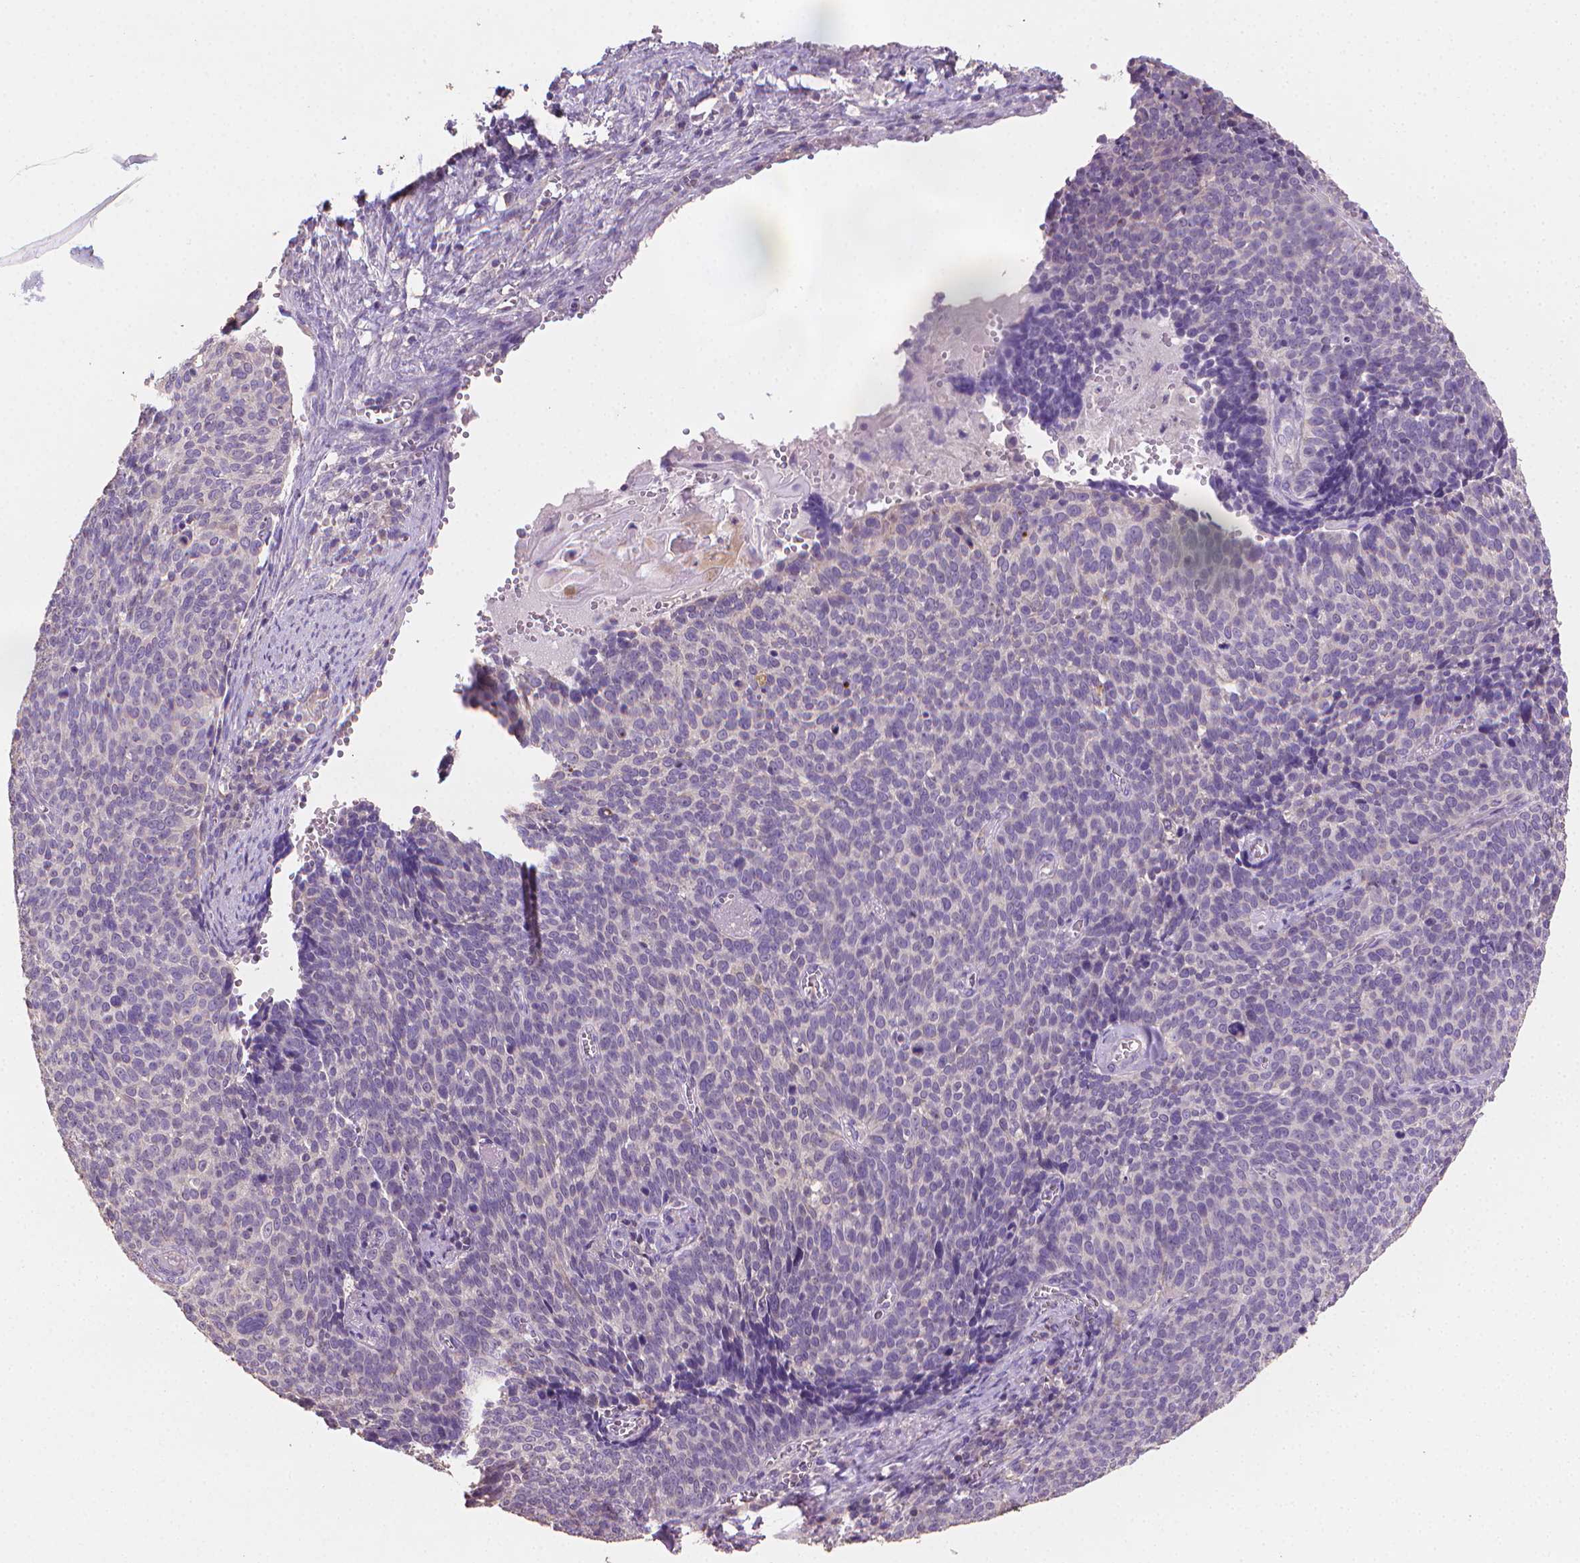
{"staining": {"intensity": "negative", "quantity": "none", "location": "none"}, "tissue": "cervical cancer", "cell_type": "Tumor cells", "image_type": "cancer", "snomed": [{"axis": "morphology", "description": "Normal tissue, NOS"}, {"axis": "morphology", "description": "Squamous cell carcinoma, NOS"}, {"axis": "topography", "description": "Cervix"}], "caption": "Immunohistochemical staining of squamous cell carcinoma (cervical) reveals no significant expression in tumor cells.", "gene": "CATIP", "patient": {"sex": "female", "age": 39}}